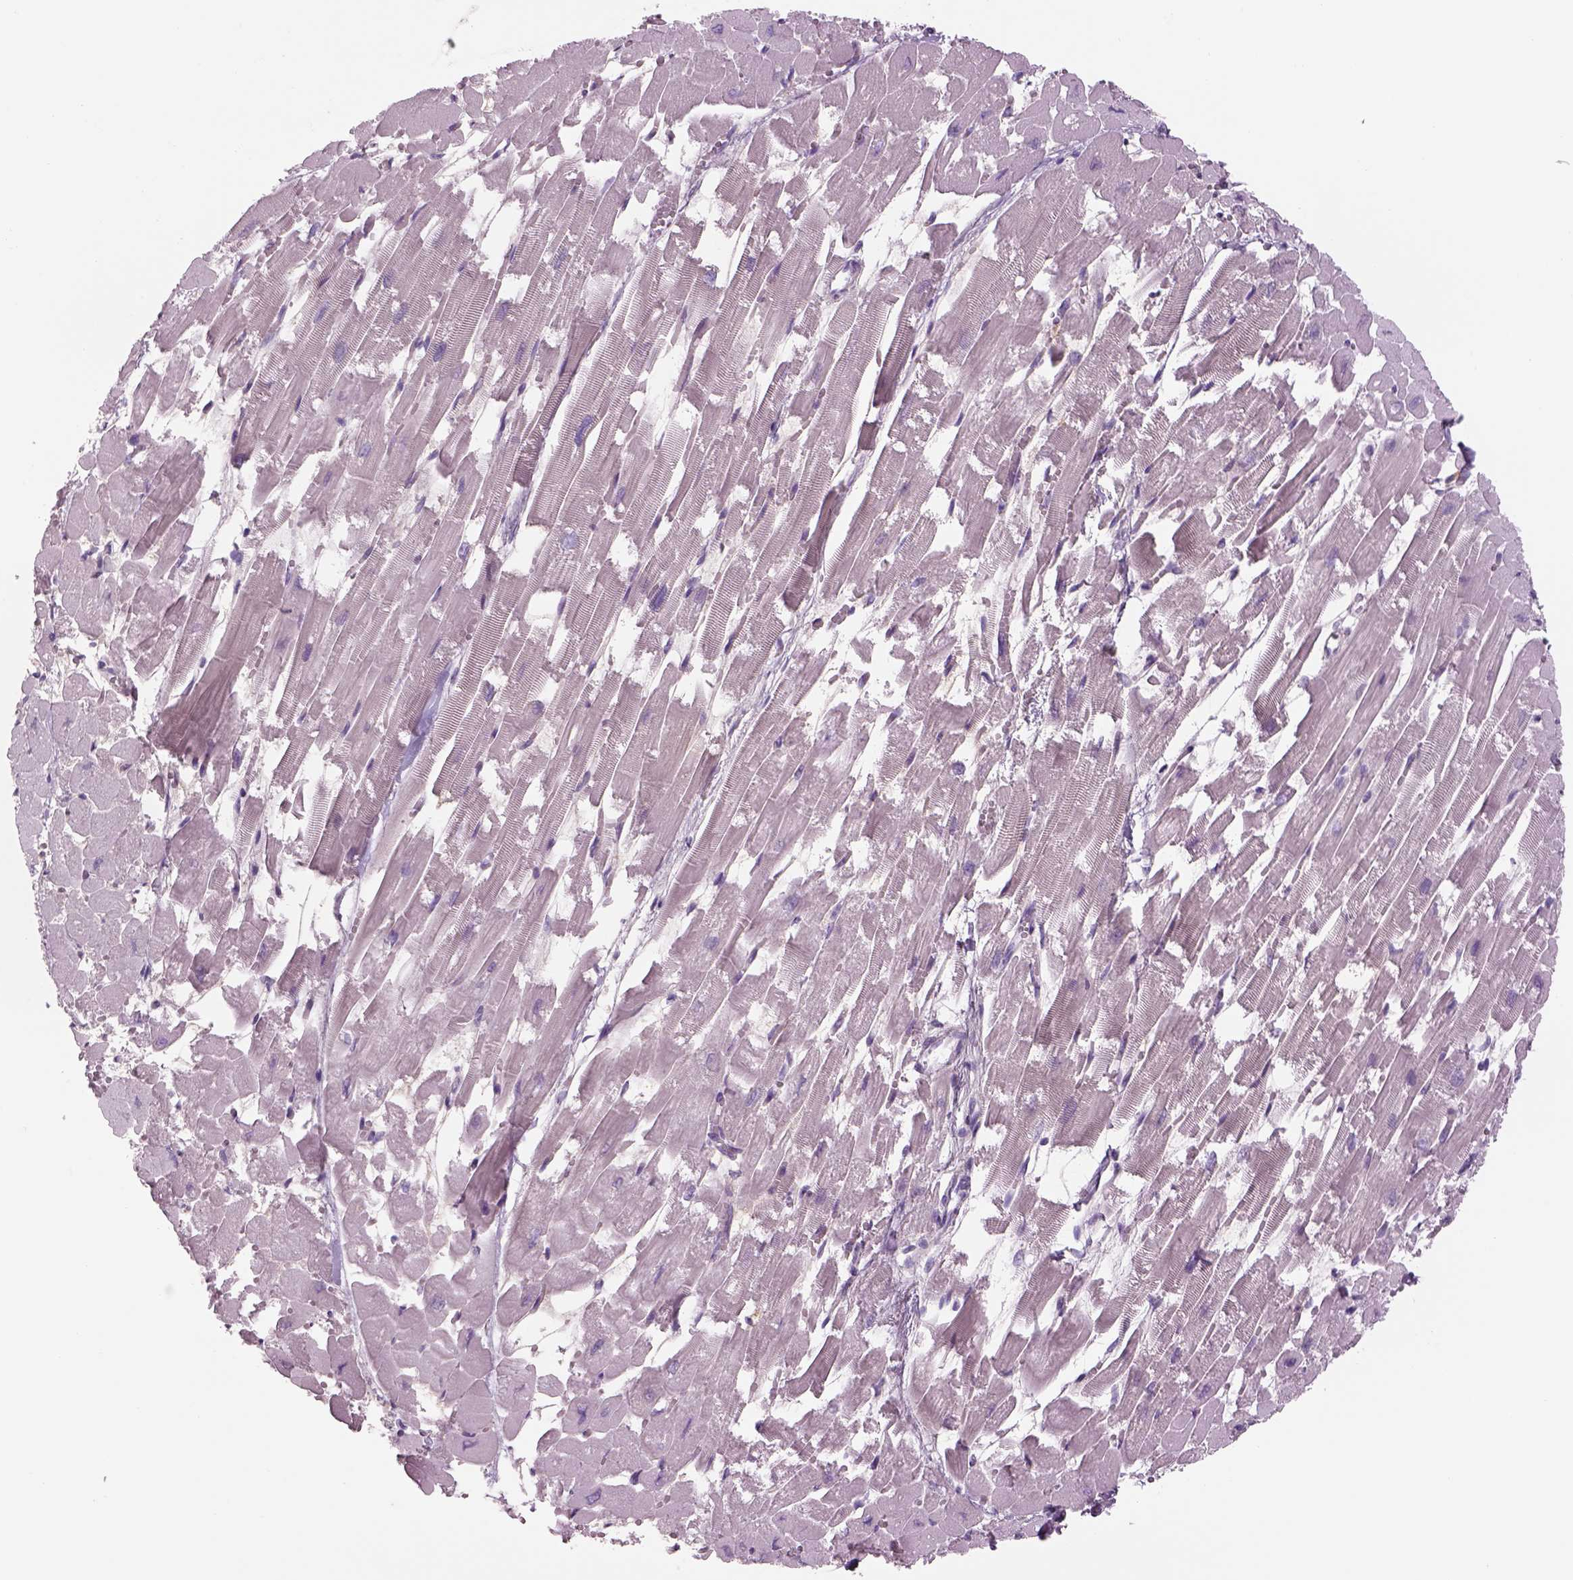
{"staining": {"intensity": "negative", "quantity": "none", "location": "none"}, "tissue": "heart muscle", "cell_type": "Cardiomyocytes", "image_type": "normal", "snomed": [{"axis": "morphology", "description": "Normal tissue, NOS"}, {"axis": "topography", "description": "Heart"}], "caption": "Cardiomyocytes show no significant protein positivity in benign heart muscle. (IHC, brightfield microscopy, high magnification).", "gene": "MDH1B", "patient": {"sex": "female", "age": 52}}